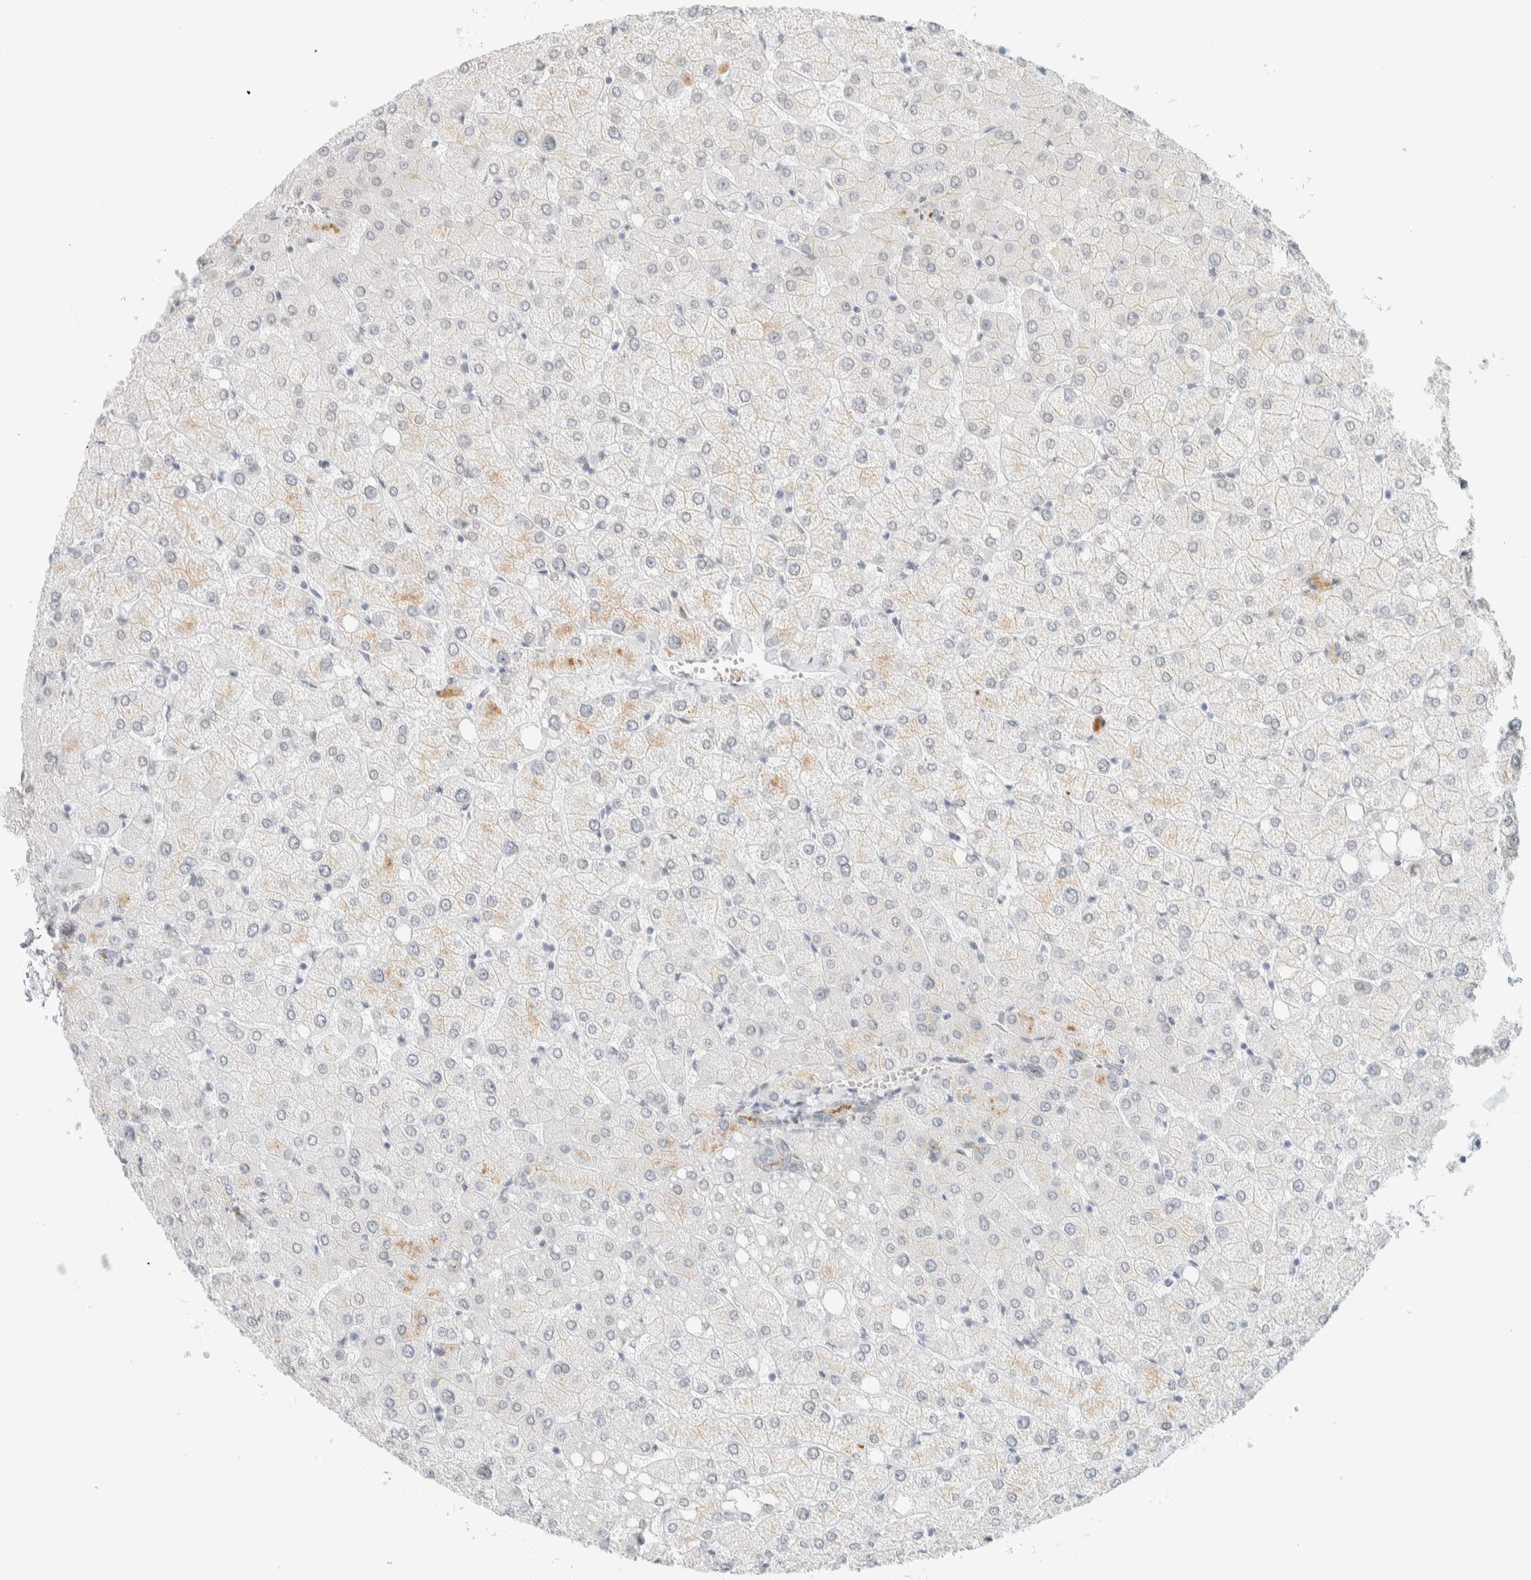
{"staining": {"intensity": "negative", "quantity": "none", "location": "none"}, "tissue": "liver", "cell_type": "Cholangiocytes", "image_type": "normal", "snomed": [{"axis": "morphology", "description": "Normal tissue, NOS"}, {"axis": "topography", "description": "Liver"}], "caption": "An image of liver stained for a protein displays no brown staining in cholangiocytes.", "gene": "C1QTNF12", "patient": {"sex": "female", "age": 54}}